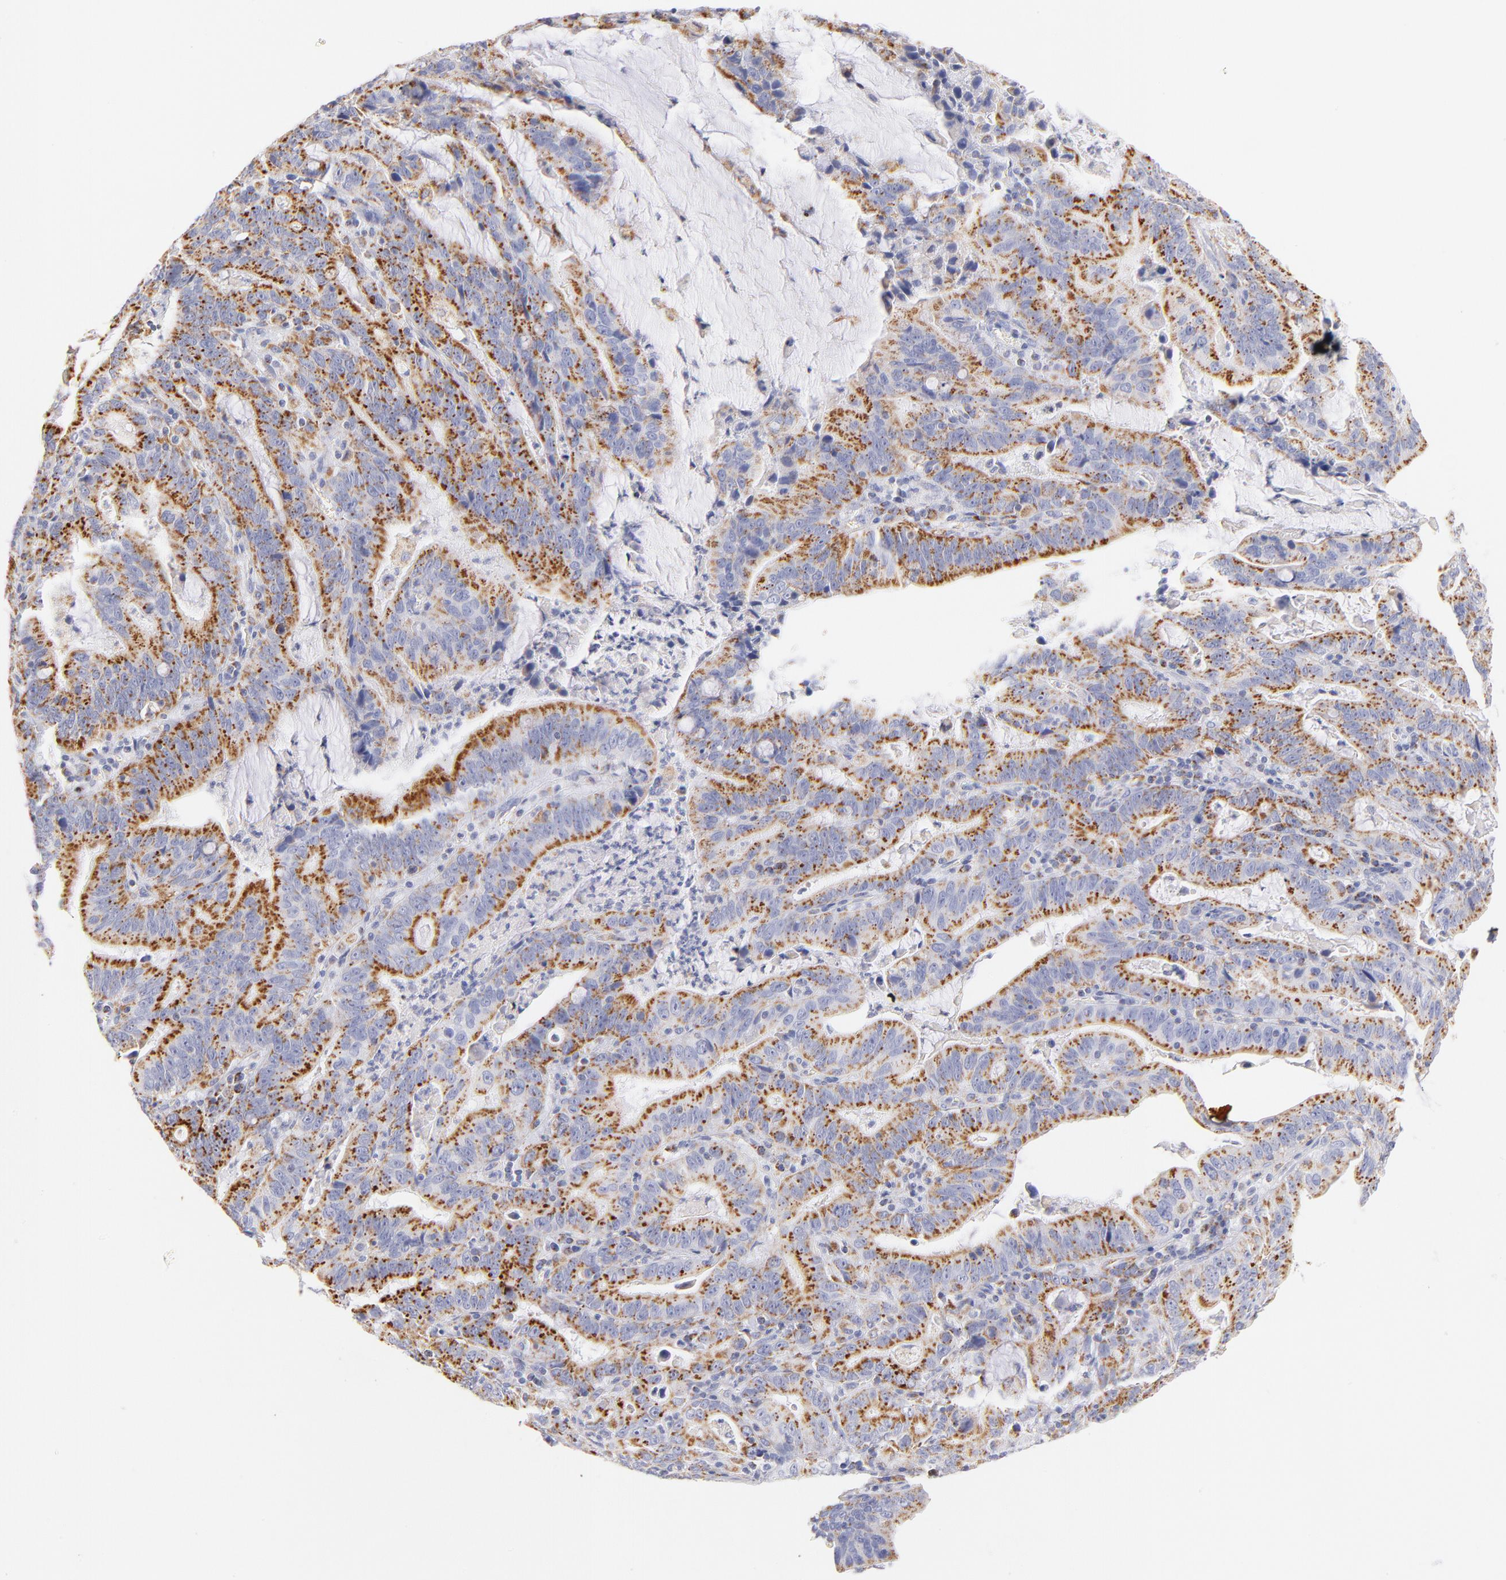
{"staining": {"intensity": "moderate", "quantity": ">75%", "location": "cytoplasmic/membranous"}, "tissue": "stomach cancer", "cell_type": "Tumor cells", "image_type": "cancer", "snomed": [{"axis": "morphology", "description": "Adenocarcinoma, NOS"}, {"axis": "topography", "description": "Stomach, upper"}], "caption": "Moderate cytoplasmic/membranous expression for a protein is identified in approximately >75% of tumor cells of stomach adenocarcinoma using IHC.", "gene": "AIFM1", "patient": {"sex": "male", "age": 63}}